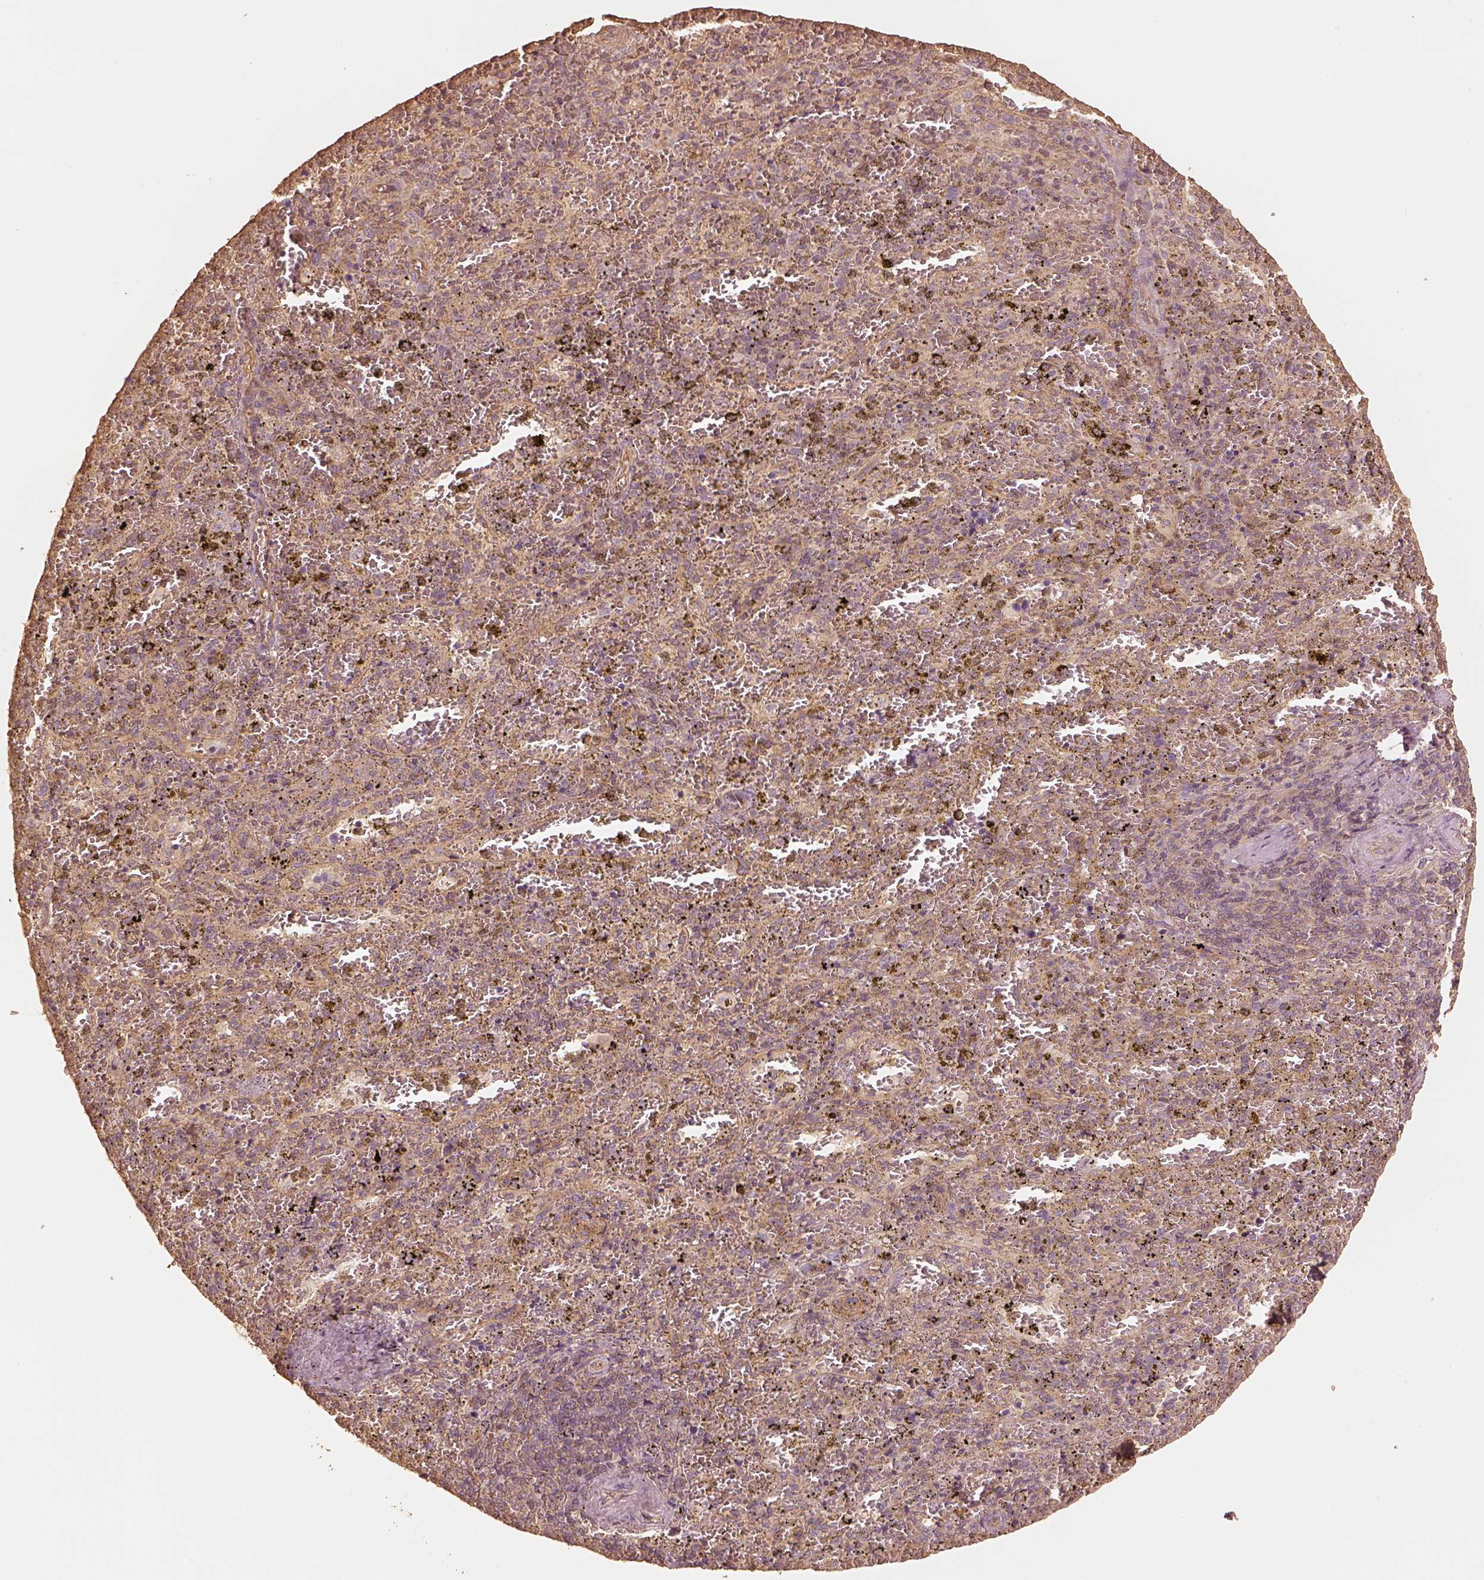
{"staining": {"intensity": "negative", "quantity": "none", "location": "none"}, "tissue": "spleen", "cell_type": "Cells in red pulp", "image_type": "normal", "snomed": [{"axis": "morphology", "description": "Normal tissue, NOS"}, {"axis": "topography", "description": "Spleen"}], "caption": "Immunohistochemistry histopathology image of unremarkable spleen: human spleen stained with DAB (3,3'-diaminobenzidine) shows no significant protein staining in cells in red pulp.", "gene": "WDR7", "patient": {"sex": "female", "age": 50}}